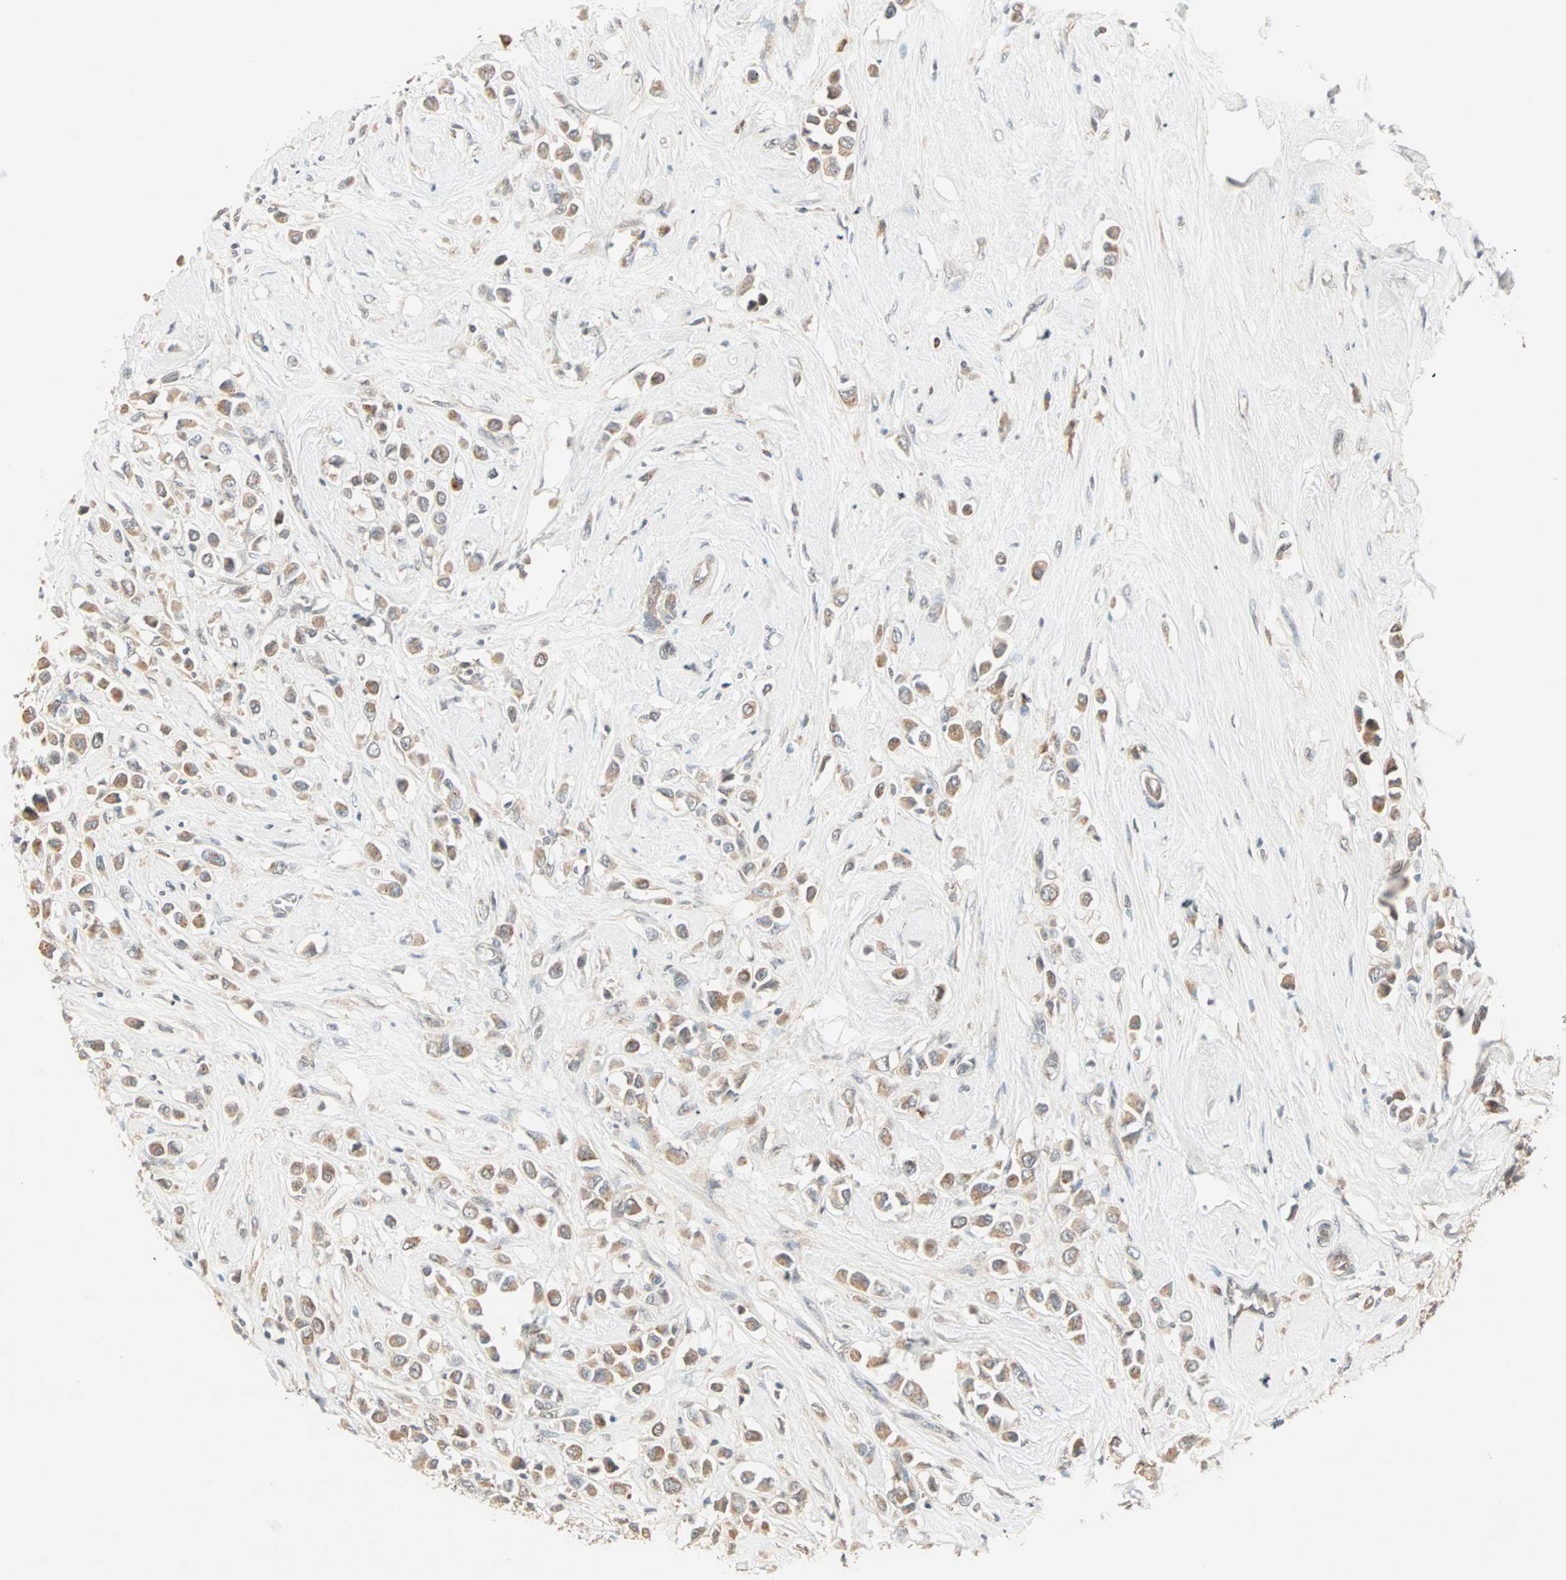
{"staining": {"intensity": "moderate", "quantity": ">75%", "location": "cytoplasmic/membranous"}, "tissue": "breast cancer", "cell_type": "Tumor cells", "image_type": "cancer", "snomed": [{"axis": "morphology", "description": "Duct carcinoma"}, {"axis": "topography", "description": "Breast"}], "caption": "Immunohistochemistry (IHC) of human breast cancer exhibits medium levels of moderate cytoplasmic/membranous expression in approximately >75% of tumor cells.", "gene": "TTF2", "patient": {"sex": "female", "age": 61}}